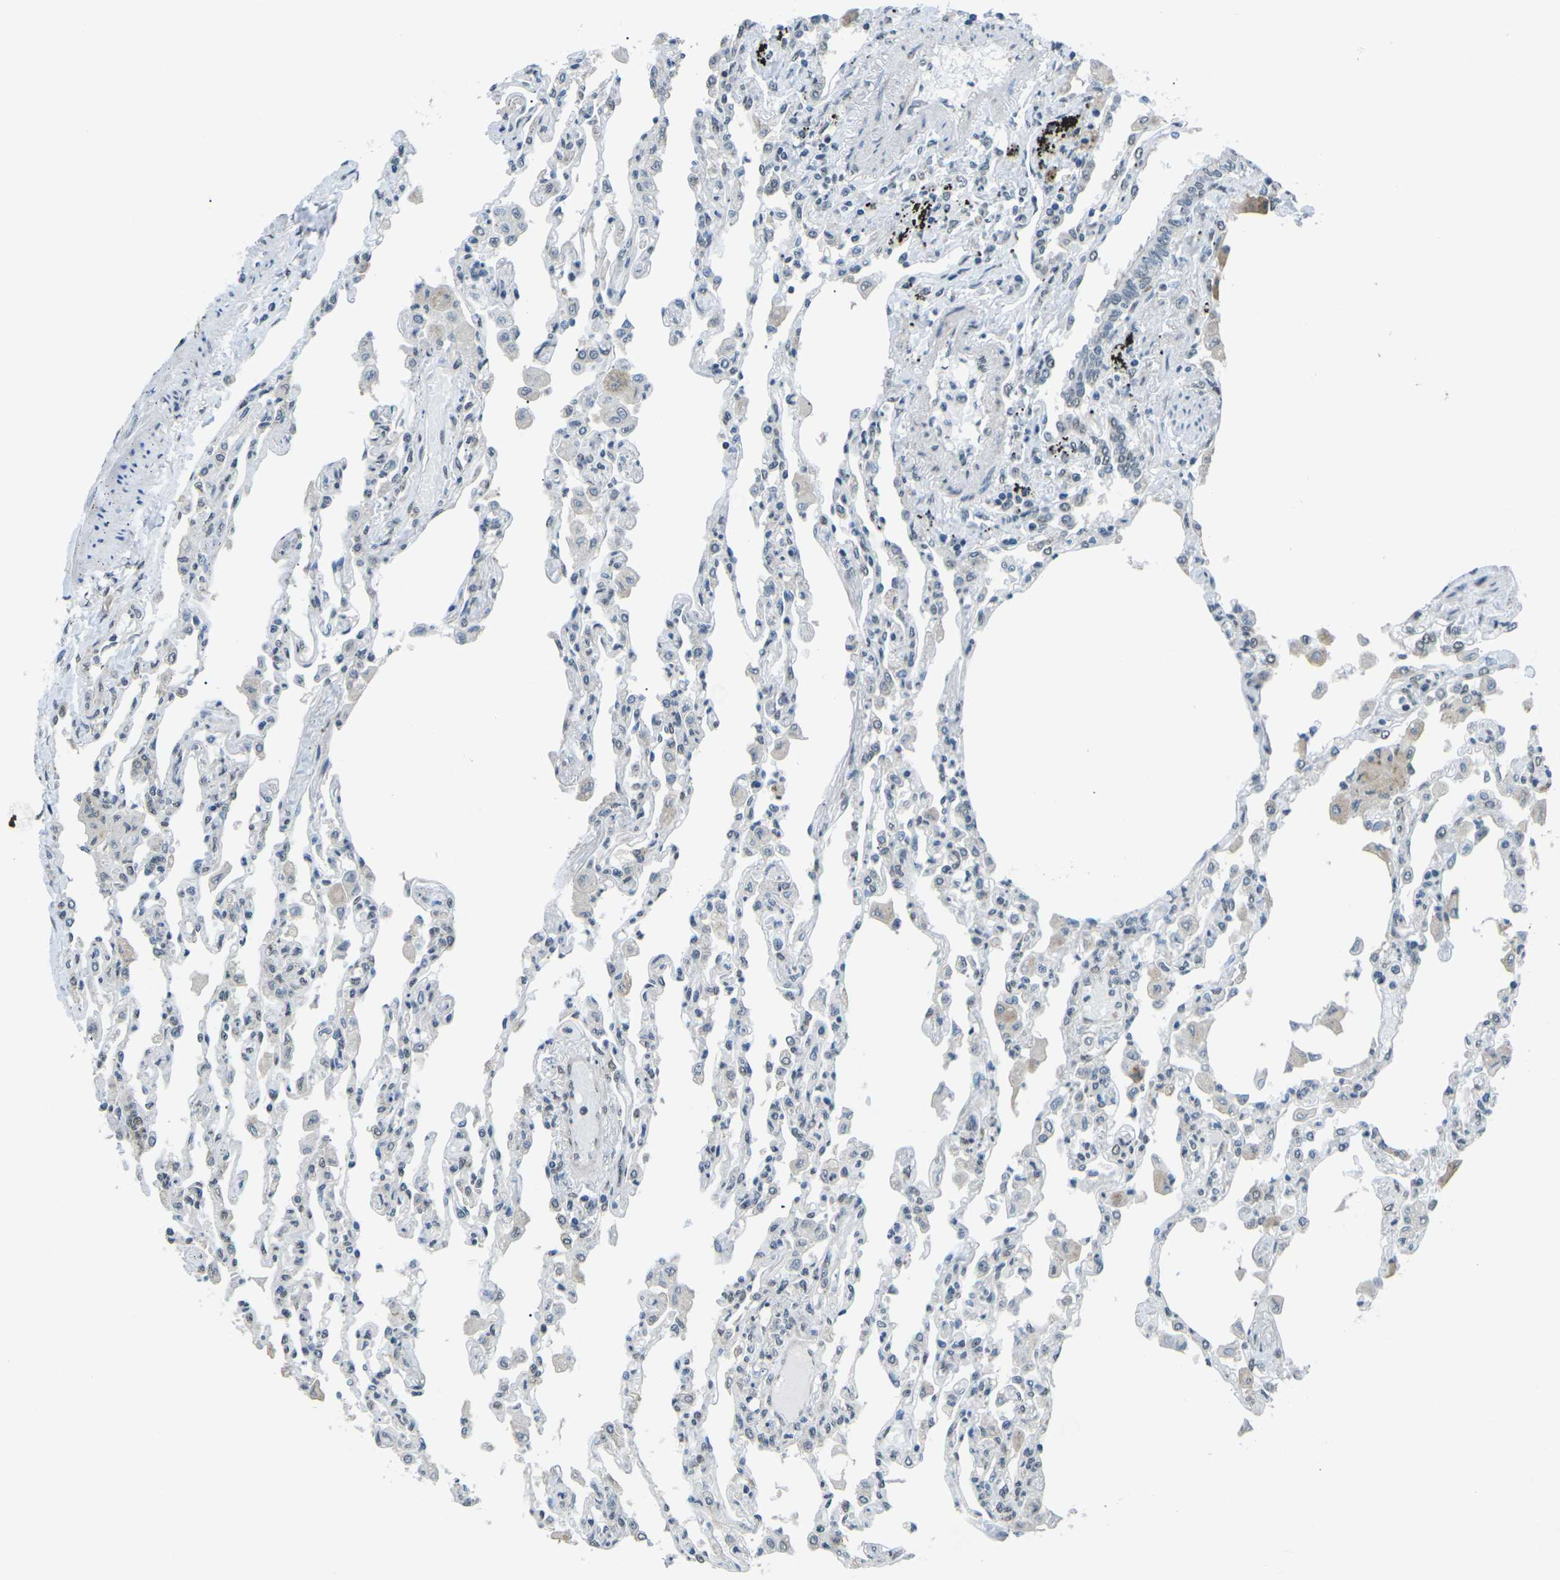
{"staining": {"intensity": "weak", "quantity": "<25%", "location": "cytoplasmic/membranous"}, "tissue": "lung", "cell_type": "Alveolar cells", "image_type": "normal", "snomed": [{"axis": "morphology", "description": "Normal tissue, NOS"}, {"axis": "topography", "description": "Bronchus"}, {"axis": "topography", "description": "Lung"}], "caption": "This photomicrograph is of benign lung stained with immunohistochemistry to label a protein in brown with the nuclei are counter-stained blue. There is no positivity in alveolar cells. Nuclei are stained in blue.", "gene": "TFR2", "patient": {"sex": "female", "age": 49}}